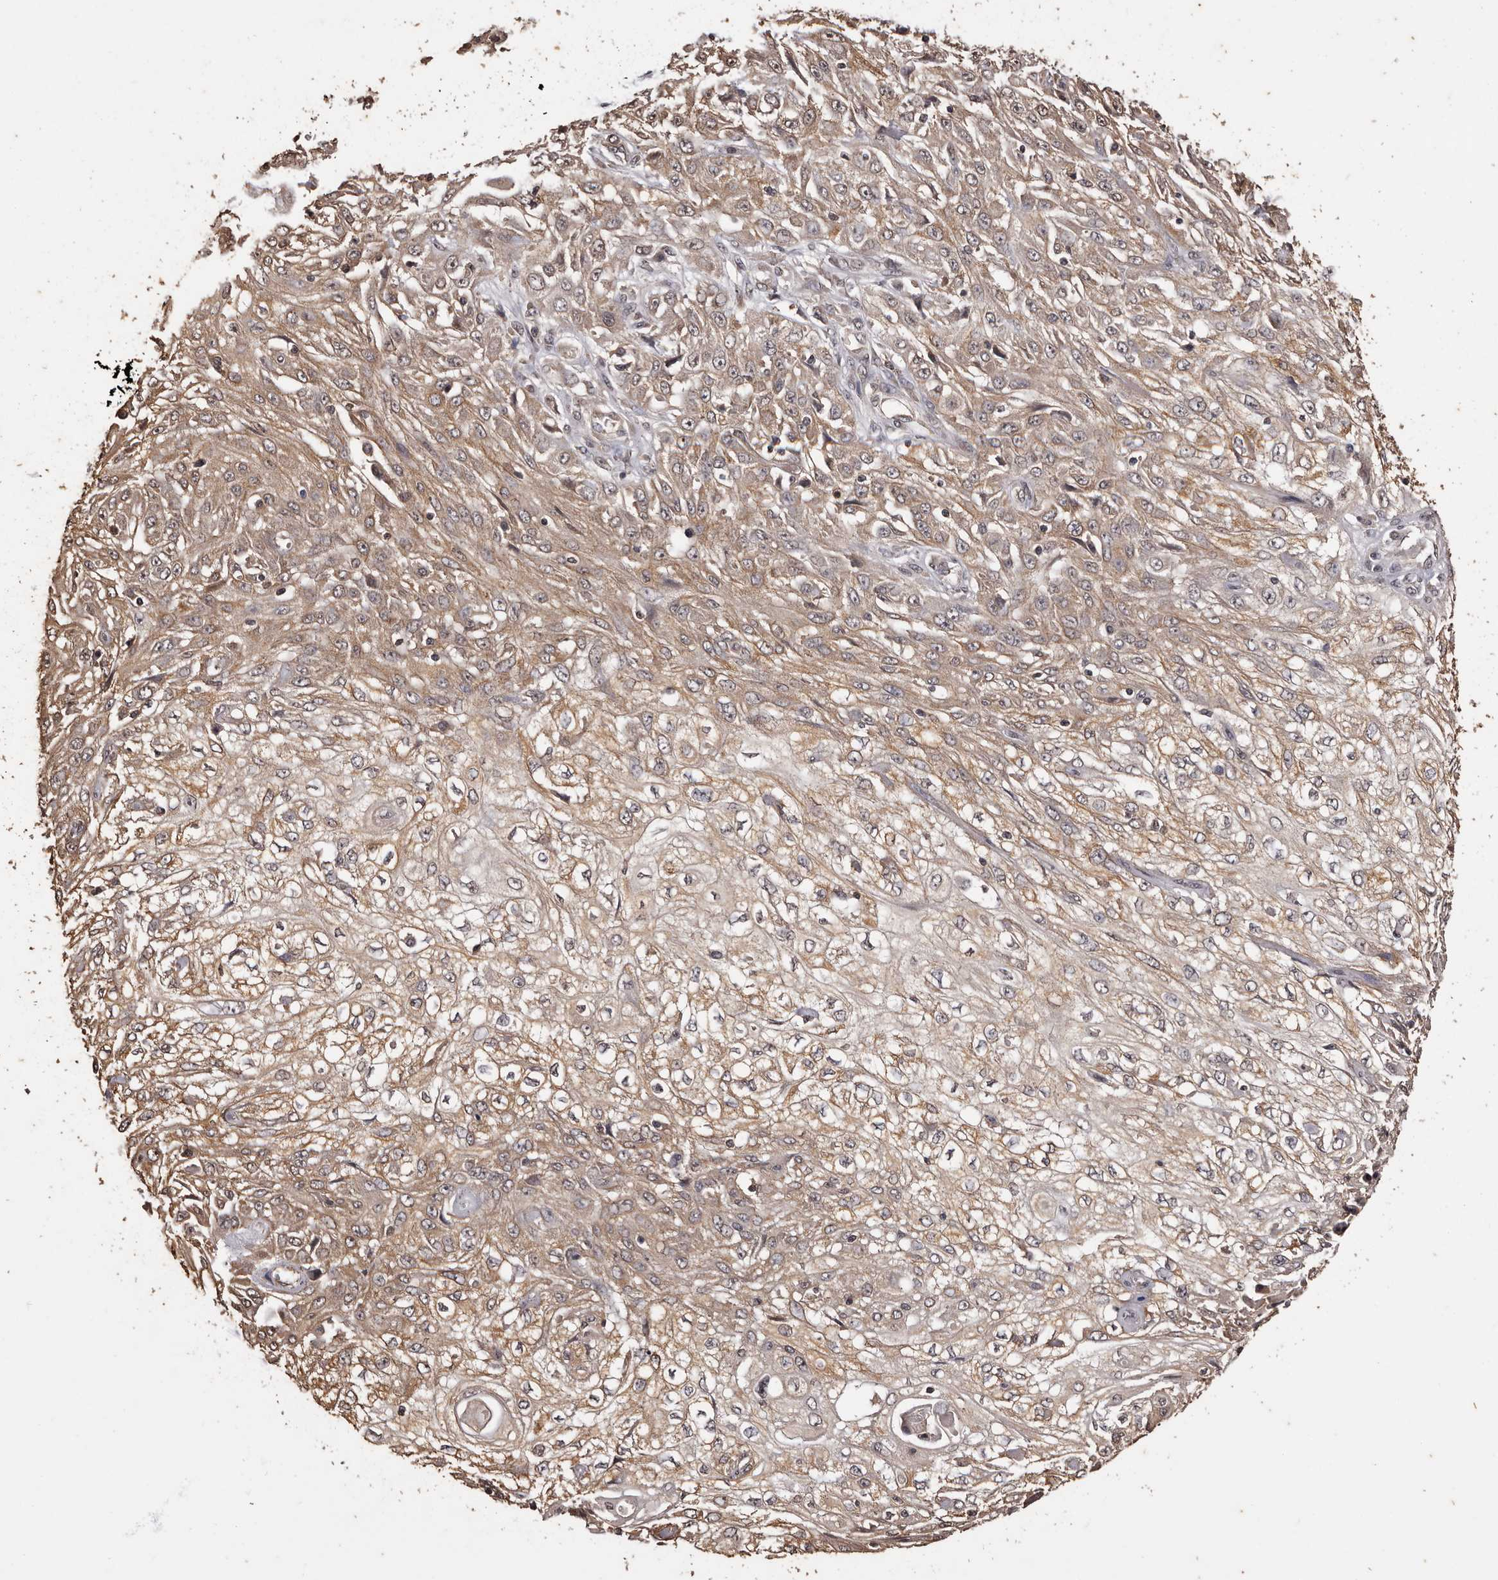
{"staining": {"intensity": "weak", "quantity": ">75%", "location": "cytoplasmic/membranous"}, "tissue": "skin cancer", "cell_type": "Tumor cells", "image_type": "cancer", "snomed": [{"axis": "morphology", "description": "Squamous cell carcinoma, NOS"}, {"axis": "morphology", "description": "Squamous cell carcinoma, metastatic, NOS"}, {"axis": "topography", "description": "Skin"}, {"axis": "topography", "description": "Lymph node"}], "caption": "Tumor cells demonstrate weak cytoplasmic/membranous staining in approximately >75% of cells in skin cancer (metastatic squamous cell carcinoma). (DAB (3,3'-diaminobenzidine) = brown stain, brightfield microscopy at high magnification).", "gene": "NAV1", "patient": {"sex": "male", "age": 75}}